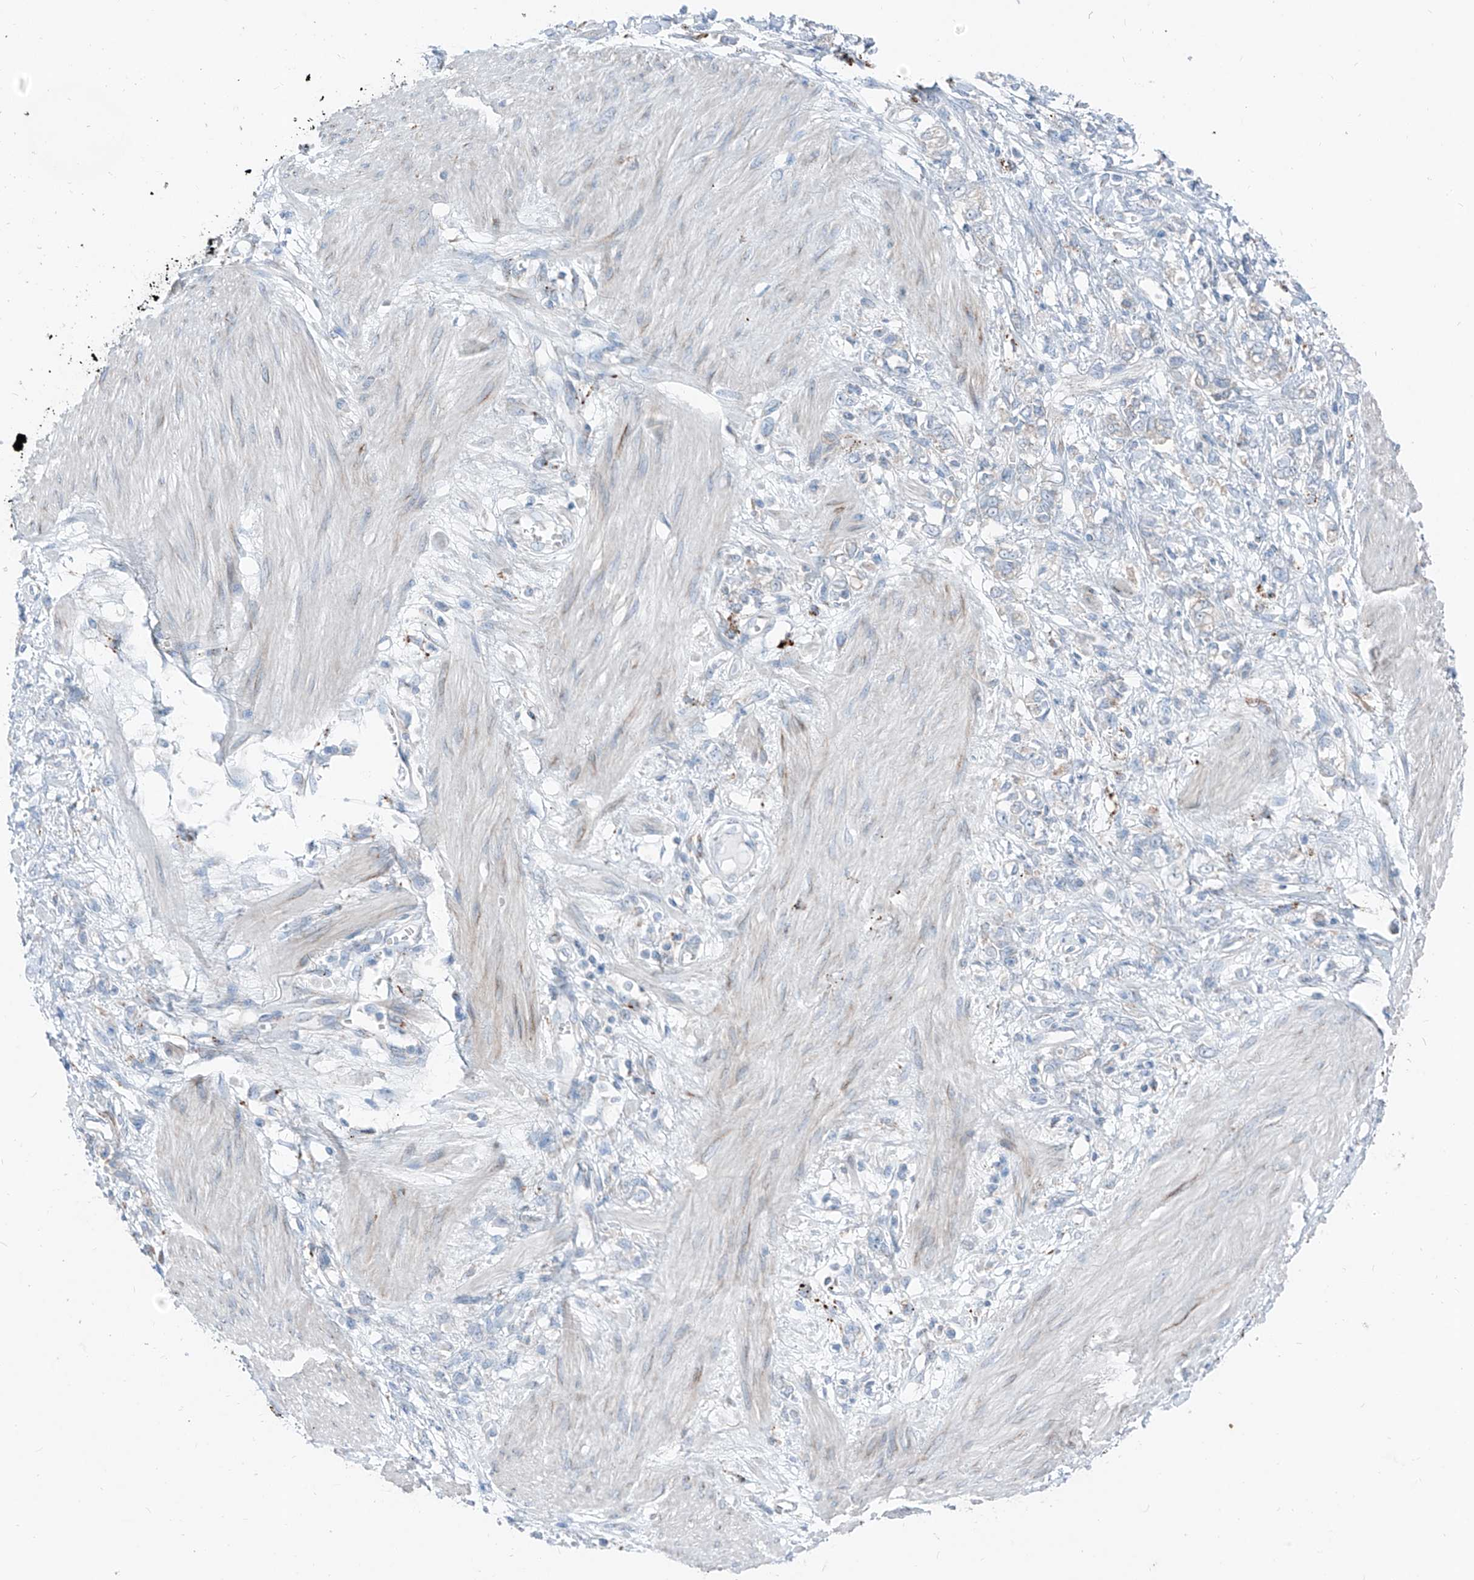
{"staining": {"intensity": "negative", "quantity": "none", "location": "none"}, "tissue": "stomach cancer", "cell_type": "Tumor cells", "image_type": "cancer", "snomed": [{"axis": "morphology", "description": "Adenocarcinoma, NOS"}, {"axis": "topography", "description": "Stomach"}], "caption": "An image of human stomach cancer is negative for staining in tumor cells.", "gene": "GPR137C", "patient": {"sex": "female", "age": 76}}